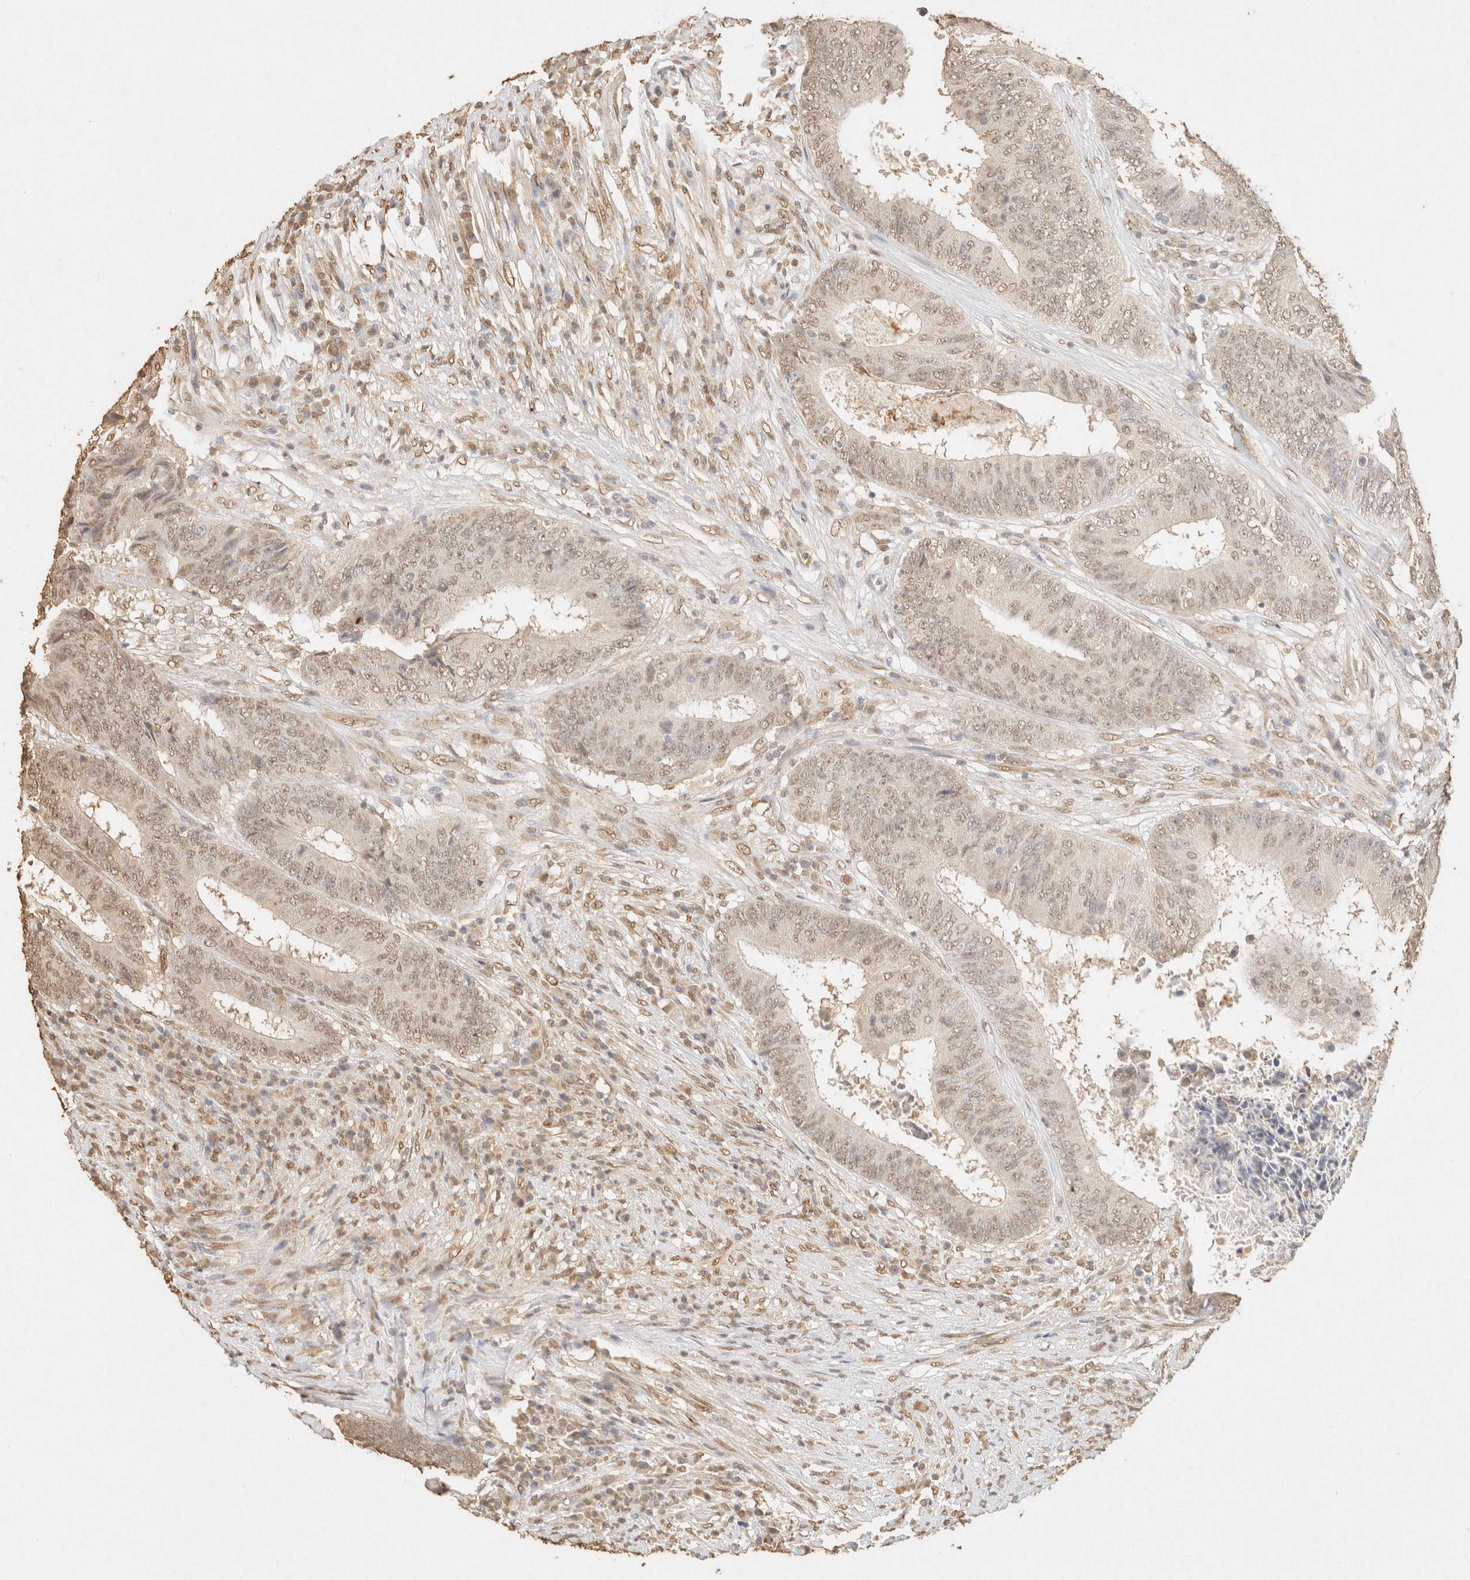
{"staining": {"intensity": "weak", "quantity": ">75%", "location": "nuclear"}, "tissue": "colorectal cancer", "cell_type": "Tumor cells", "image_type": "cancer", "snomed": [{"axis": "morphology", "description": "Adenocarcinoma, NOS"}, {"axis": "topography", "description": "Rectum"}], "caption": "Immunohistochemistry (IHC) of human colorectal cancer displays low levels of weak nuclear positivity in approximately >75% of tumor cells.", "gene": "S100A13", "patient": {"sex": "male", "age": 72}}